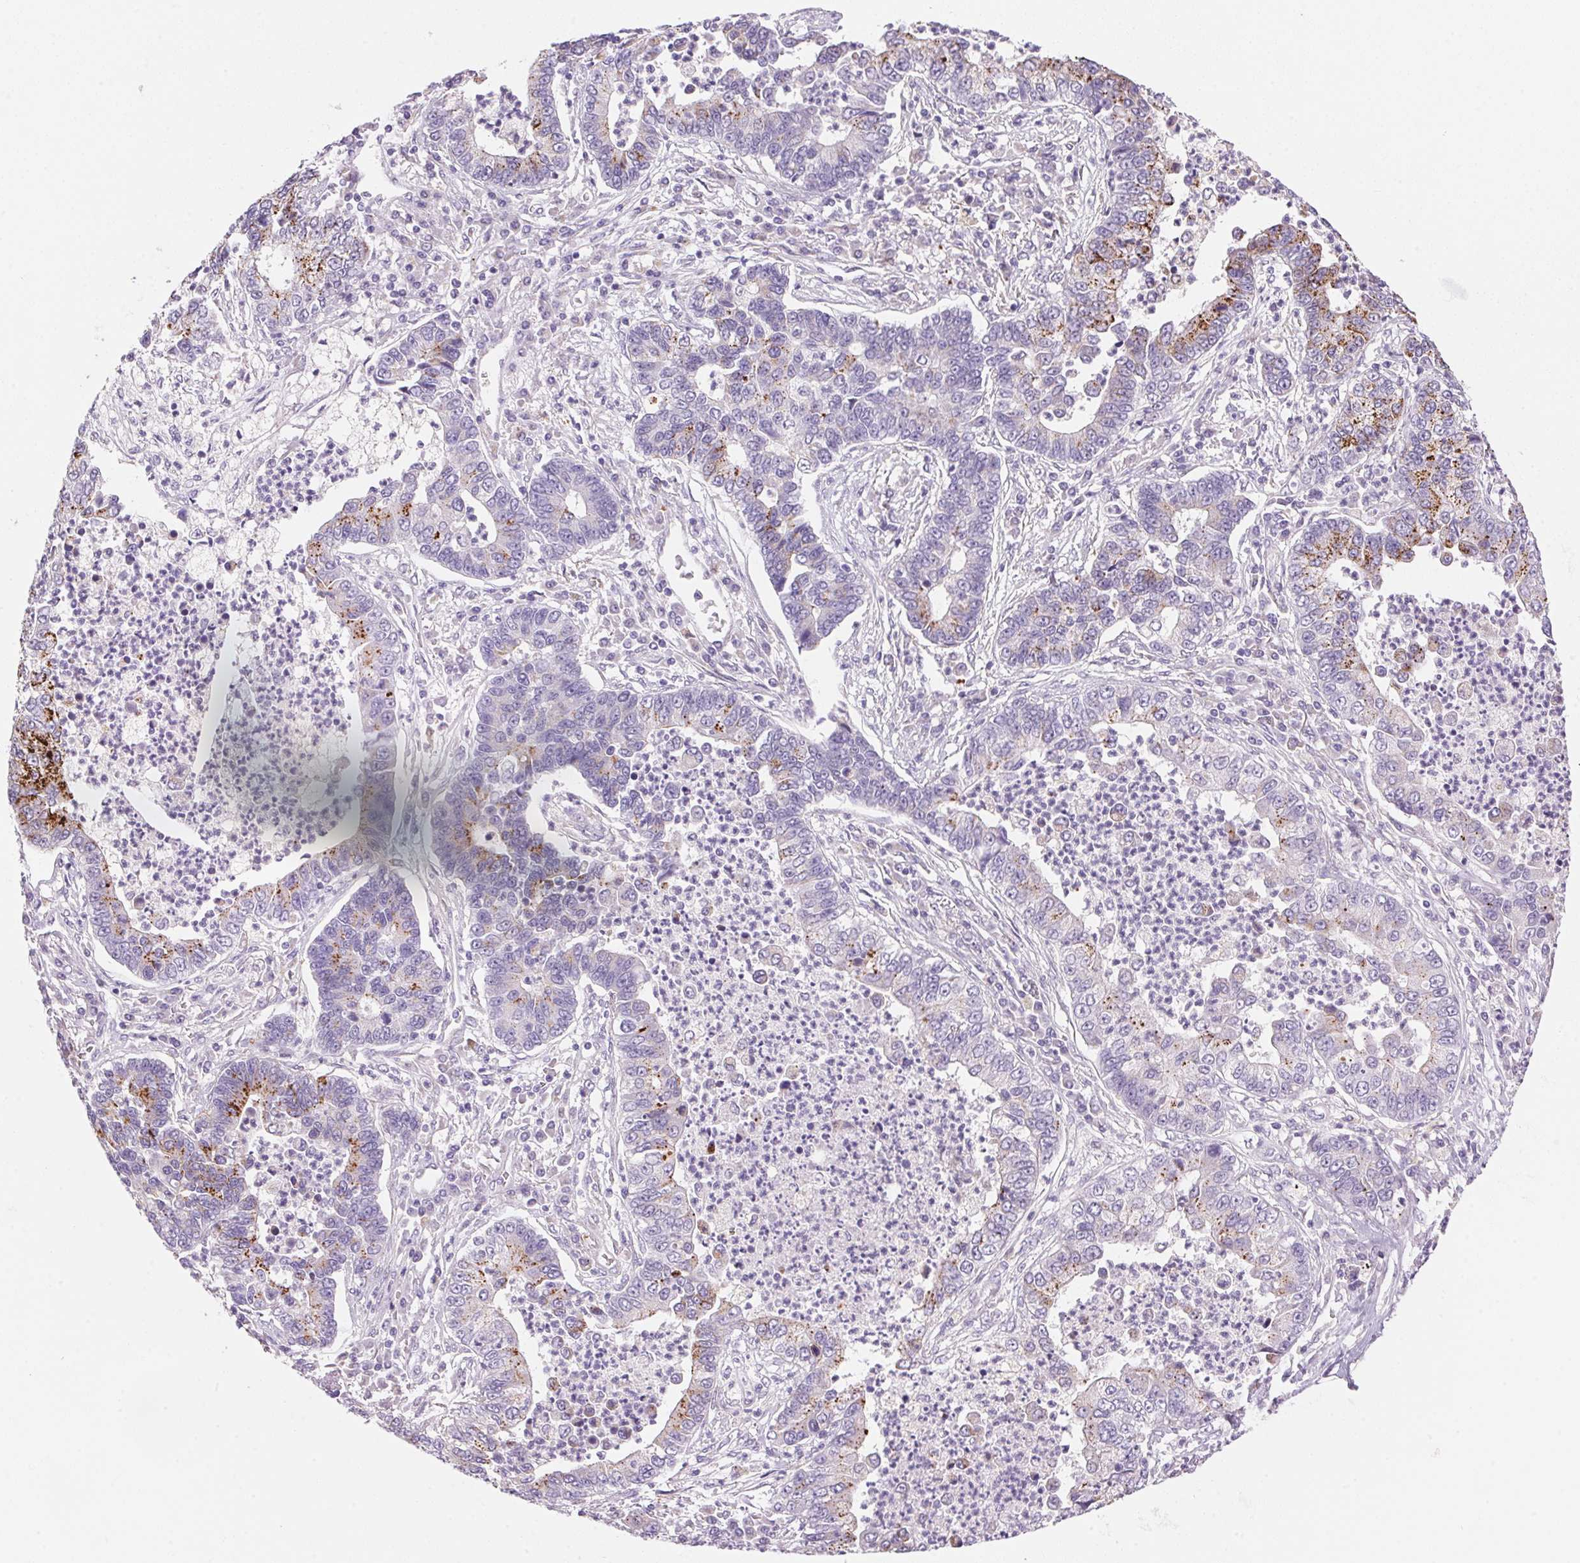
{"staining": {"intensity": "strong", "quantity": "<25%", "location": "cytoplasmic/membranous"}, "tissue": "lung cancer", "cell_type": "Tumor cells", "image_type": "cancer", "snomed": [{"axis": "morphology", "description": "Adenocarcinoma, NOS"}, {"axis": "topography", "description": "Lung"}], "caption": "DAB immunohistochemical staining of human lung adenocarcinoma demonstrates strong cytoplasmic/membranous protein staining in approximately <25% of tumor cells.", "gene": "TEKT1", "patient": {"sex": "female", "age": 57}}